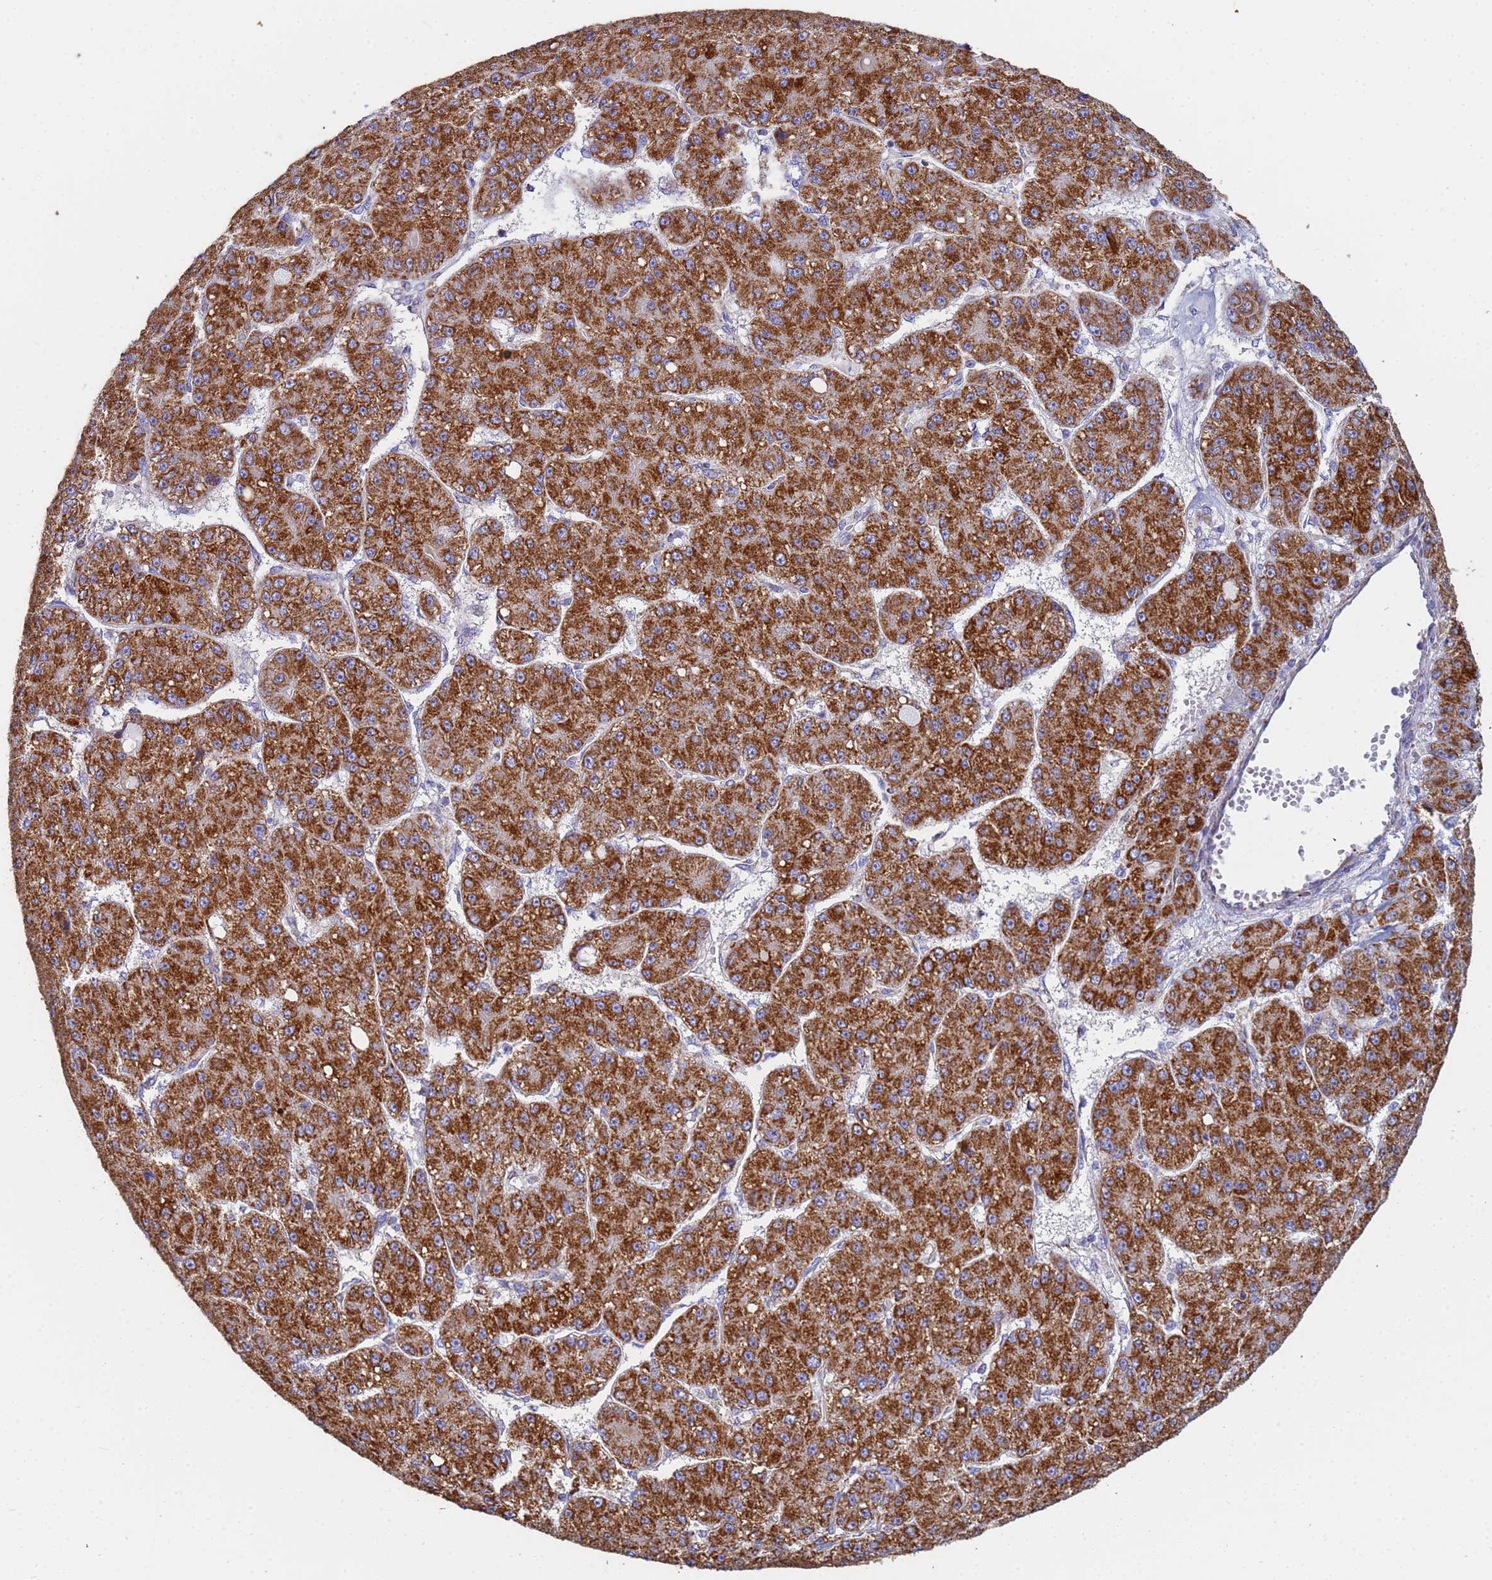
{"staining": {"intensity": "strong", "quantity": ">75%", "location": "cytoplasmic/membranous"}, "tissue": "liver cancer", "cell_type": "Tumor cells", "image_type": "cancer", "snomed": [{"axis": "morphology", "description": "Carcinoma, Hepatocellular, NOS"}, {"axis": "topography", "description": "Liver"}], "caption": "A brown stain highlights strong cytoplasmic/membranous positivity of a protein in human liver hepatocellular carcinoma tumor cells.", "gene": "UQCRH", "patient": {"sex": "male", "age": 67}}